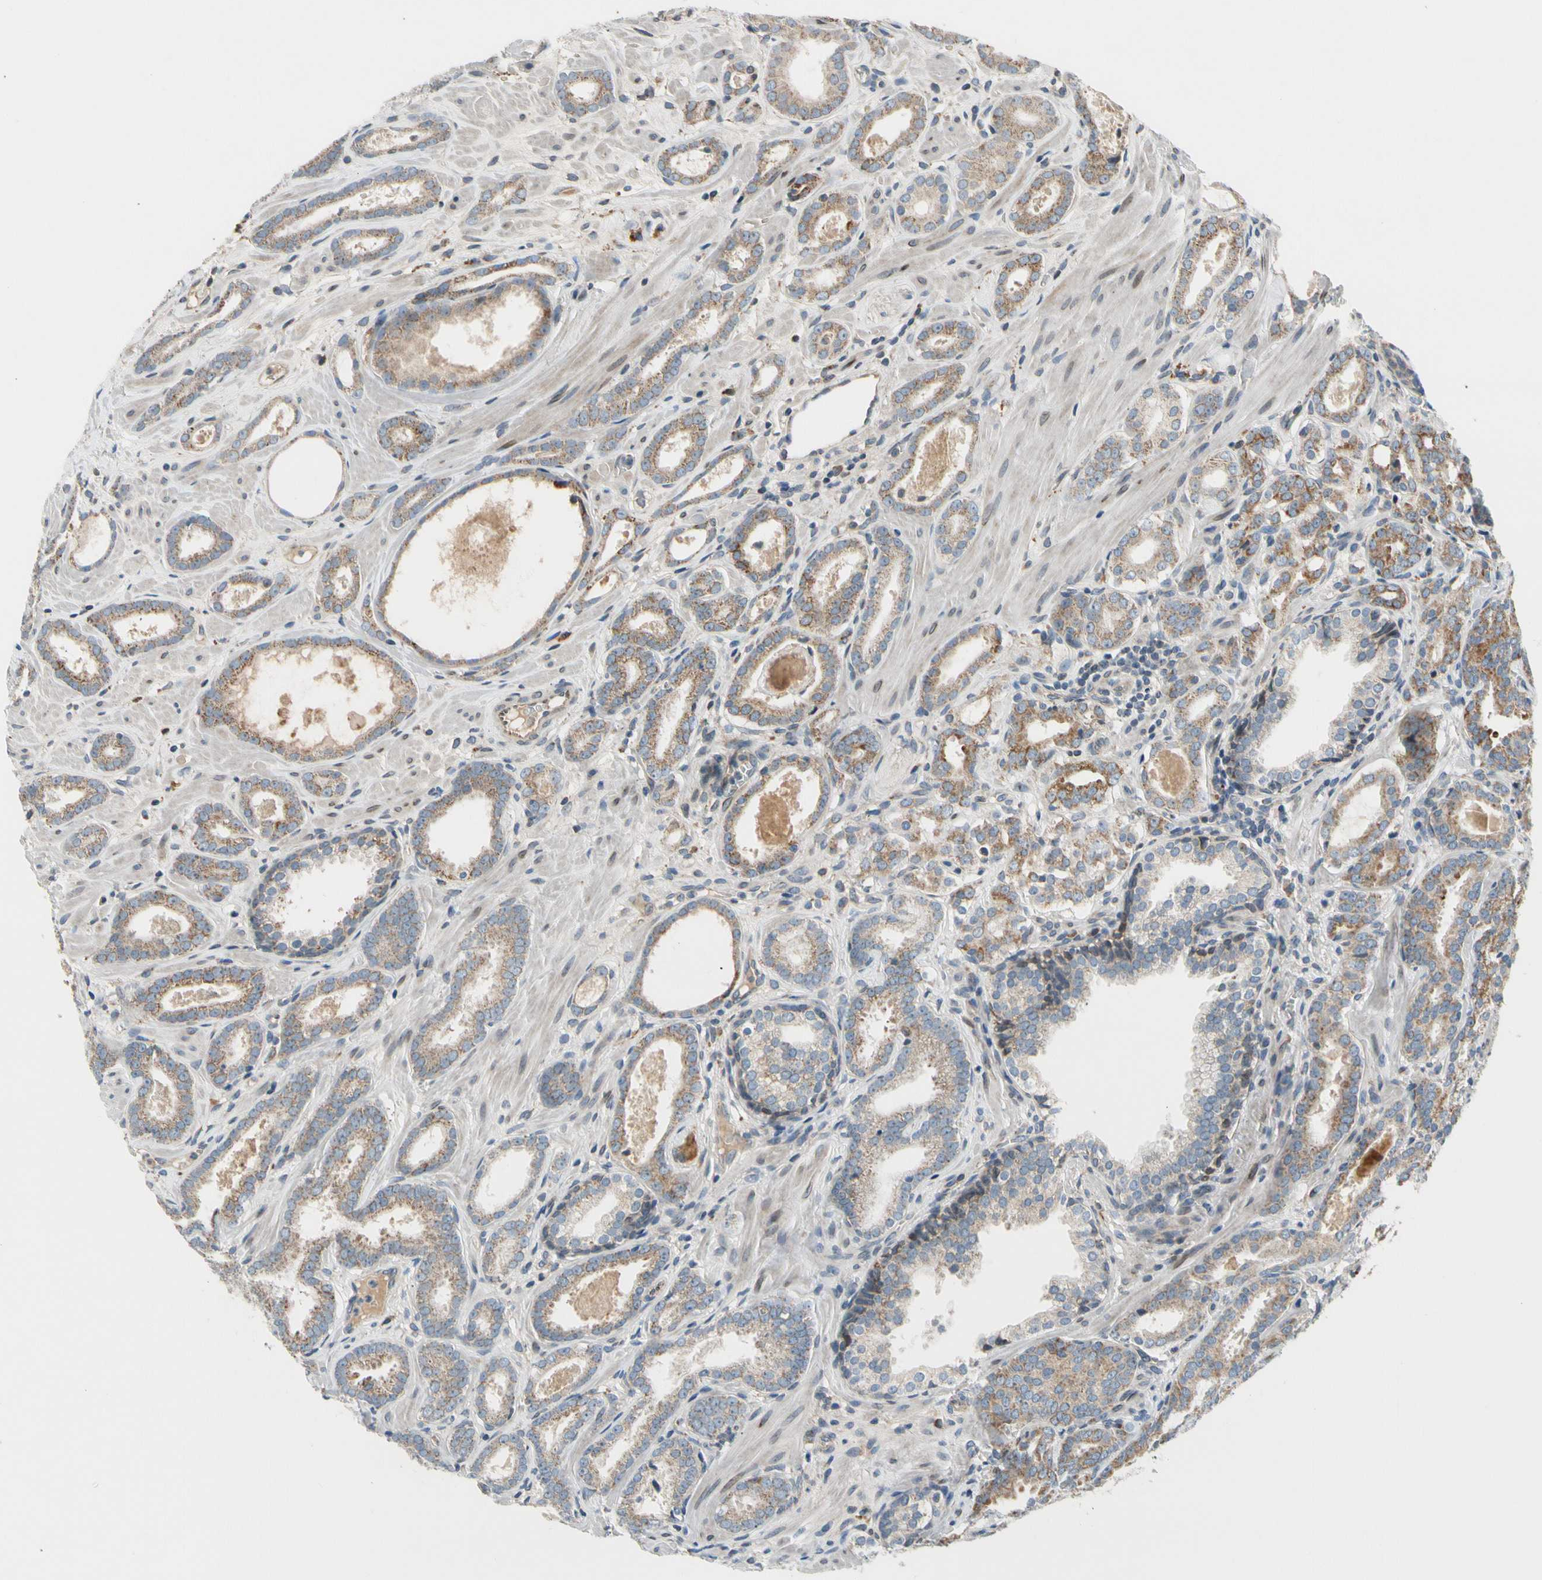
{"staining": {"intensity": "moderate", "quantity": ">75%", "location": "cytoplasmic/membranous"}, "tissue": "prostate cancer", "cell_type": "Tumor cells", "image_type": "cancer", "snomed": [{"axis": "morphology", "description": "Adenocarcinoma, Low grade"}, {"axis": "topography", "description": "Prostate"}], "caption": "This histopathology image shows immunohistochemistry staining of human low-grade adenocarcinoma (prostate), with medium moderate cytoplasmic/membranous expression in approximately >75% of tumor cells.", "gene": "NPHP3", "patient": {"sex": "male", "age": 57}}